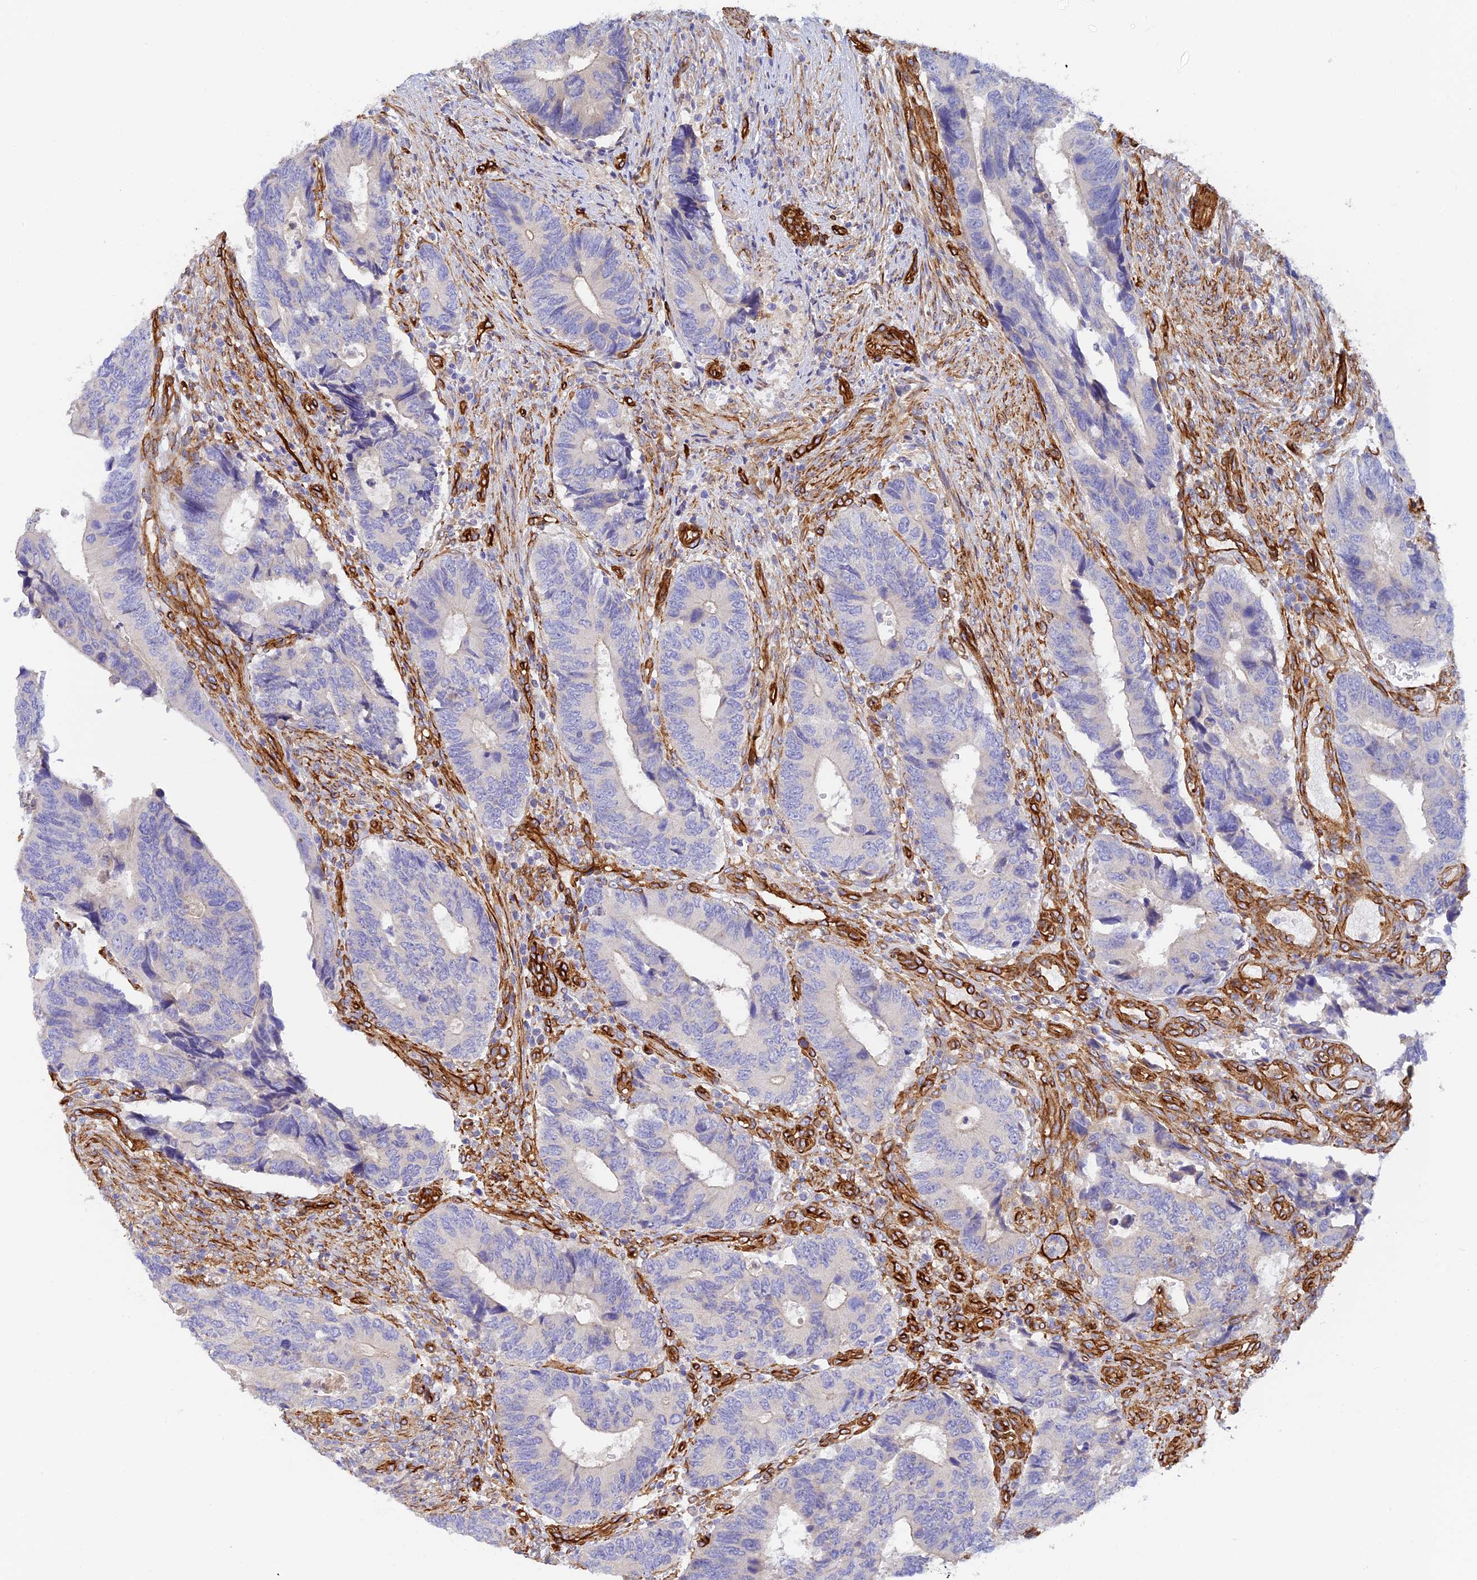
{"staining": {"intensity": "negative", "quantity": "none", "location": "none"}, "tissue": "colorectal cancer", "cell_type": "Tumor cells", "image_type": "cancer", "snomed": [{"axis": "morphology", "description": "Adenocarcinoma, NOS"}, {"axis": "topography", "description": "Colon"}], "caption": "Human colorectal cancer (adenocarcinoma) stained for a protein using IHC demonstrates no expression in tumor cells.", "gene": "MYO9A", "patient": {"sex": "male", "age": 87}}